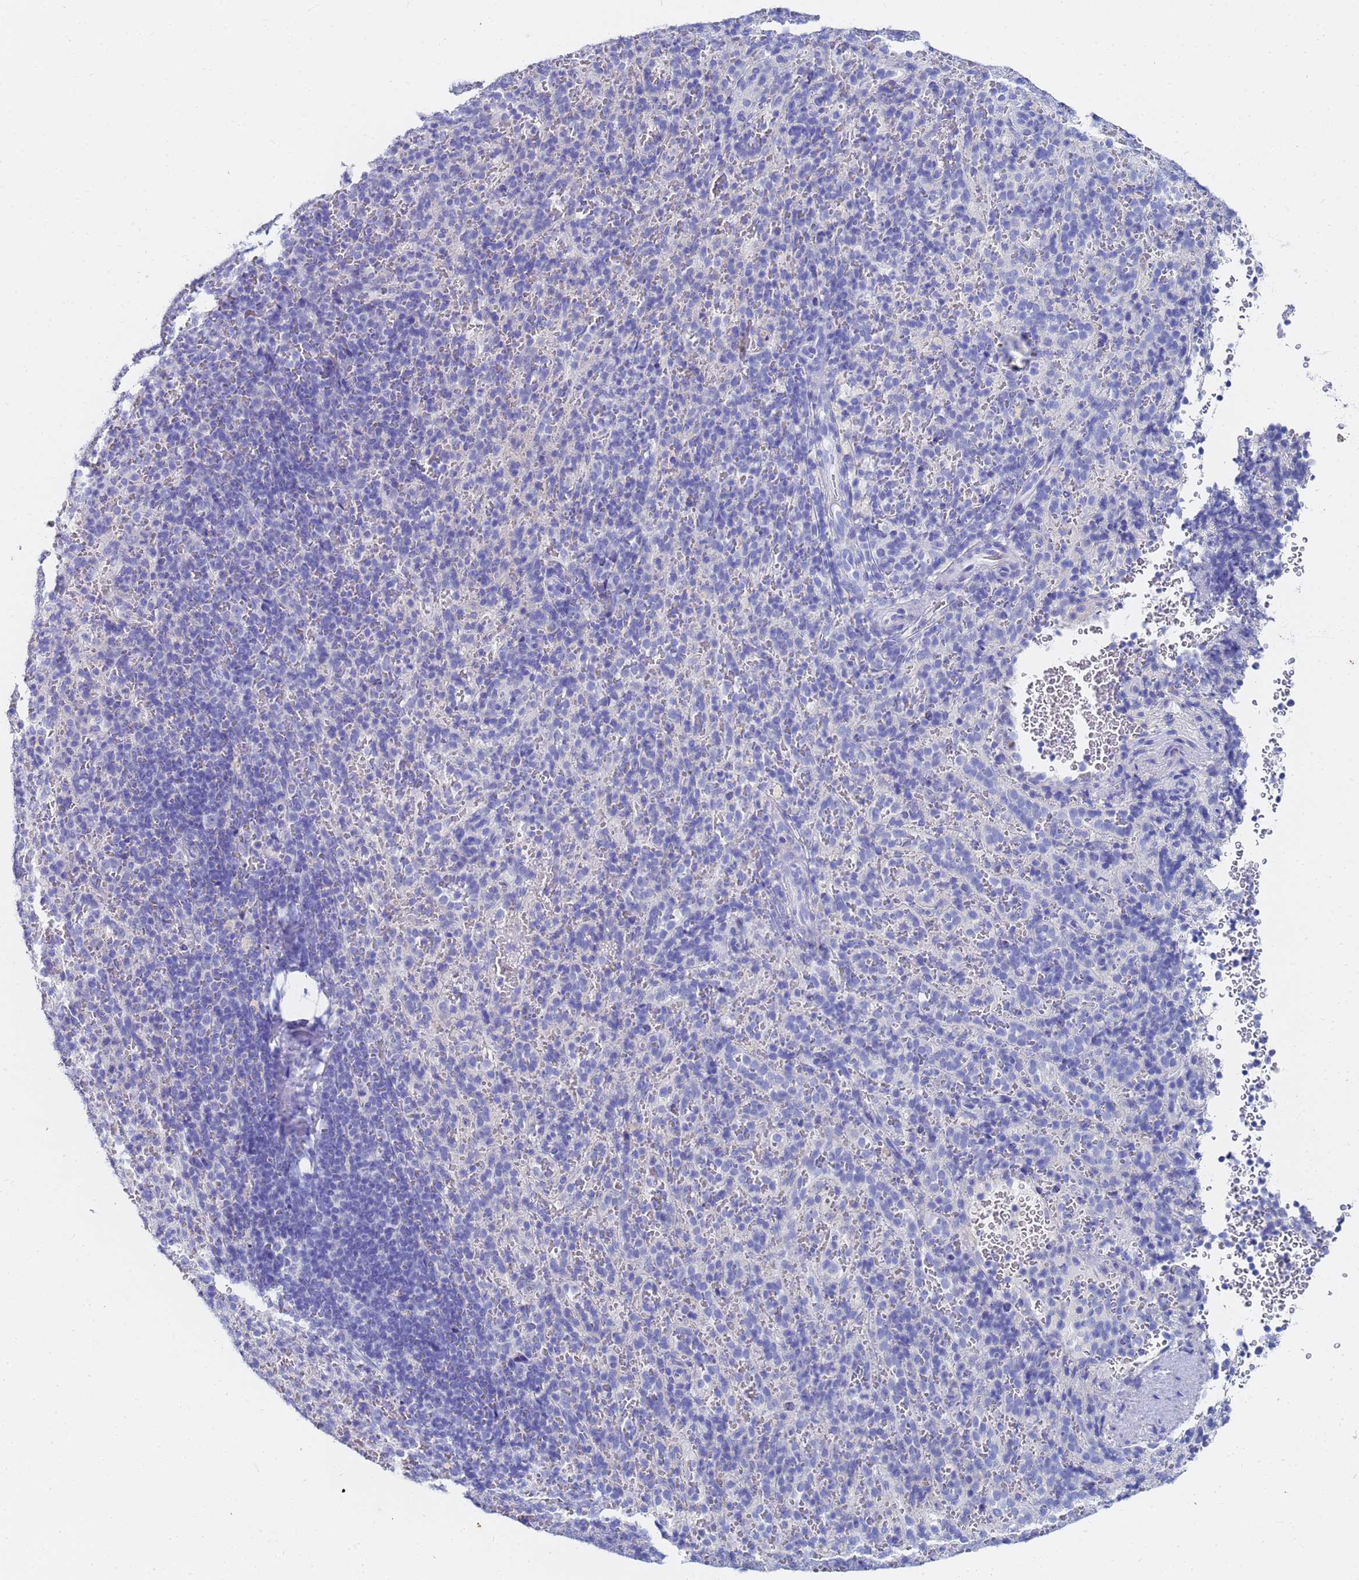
{"staining": {"intensity": "negative", "quantity": "none", "location": "none"}, "tissue": "spleen", "cell_type": "Cells in red pulp", "image_type": "normal", "snomed": [{"axis": "morphology", "description": "Normal tissue, NOS"}, {"axis": "topography", "description": "Spleen"}], "caption": "The micrograph displays no staining of cells in red pulp in unremarkable spleen.", "gene": "C2orf72", "patient": {"sex": "female", "age": 21}}